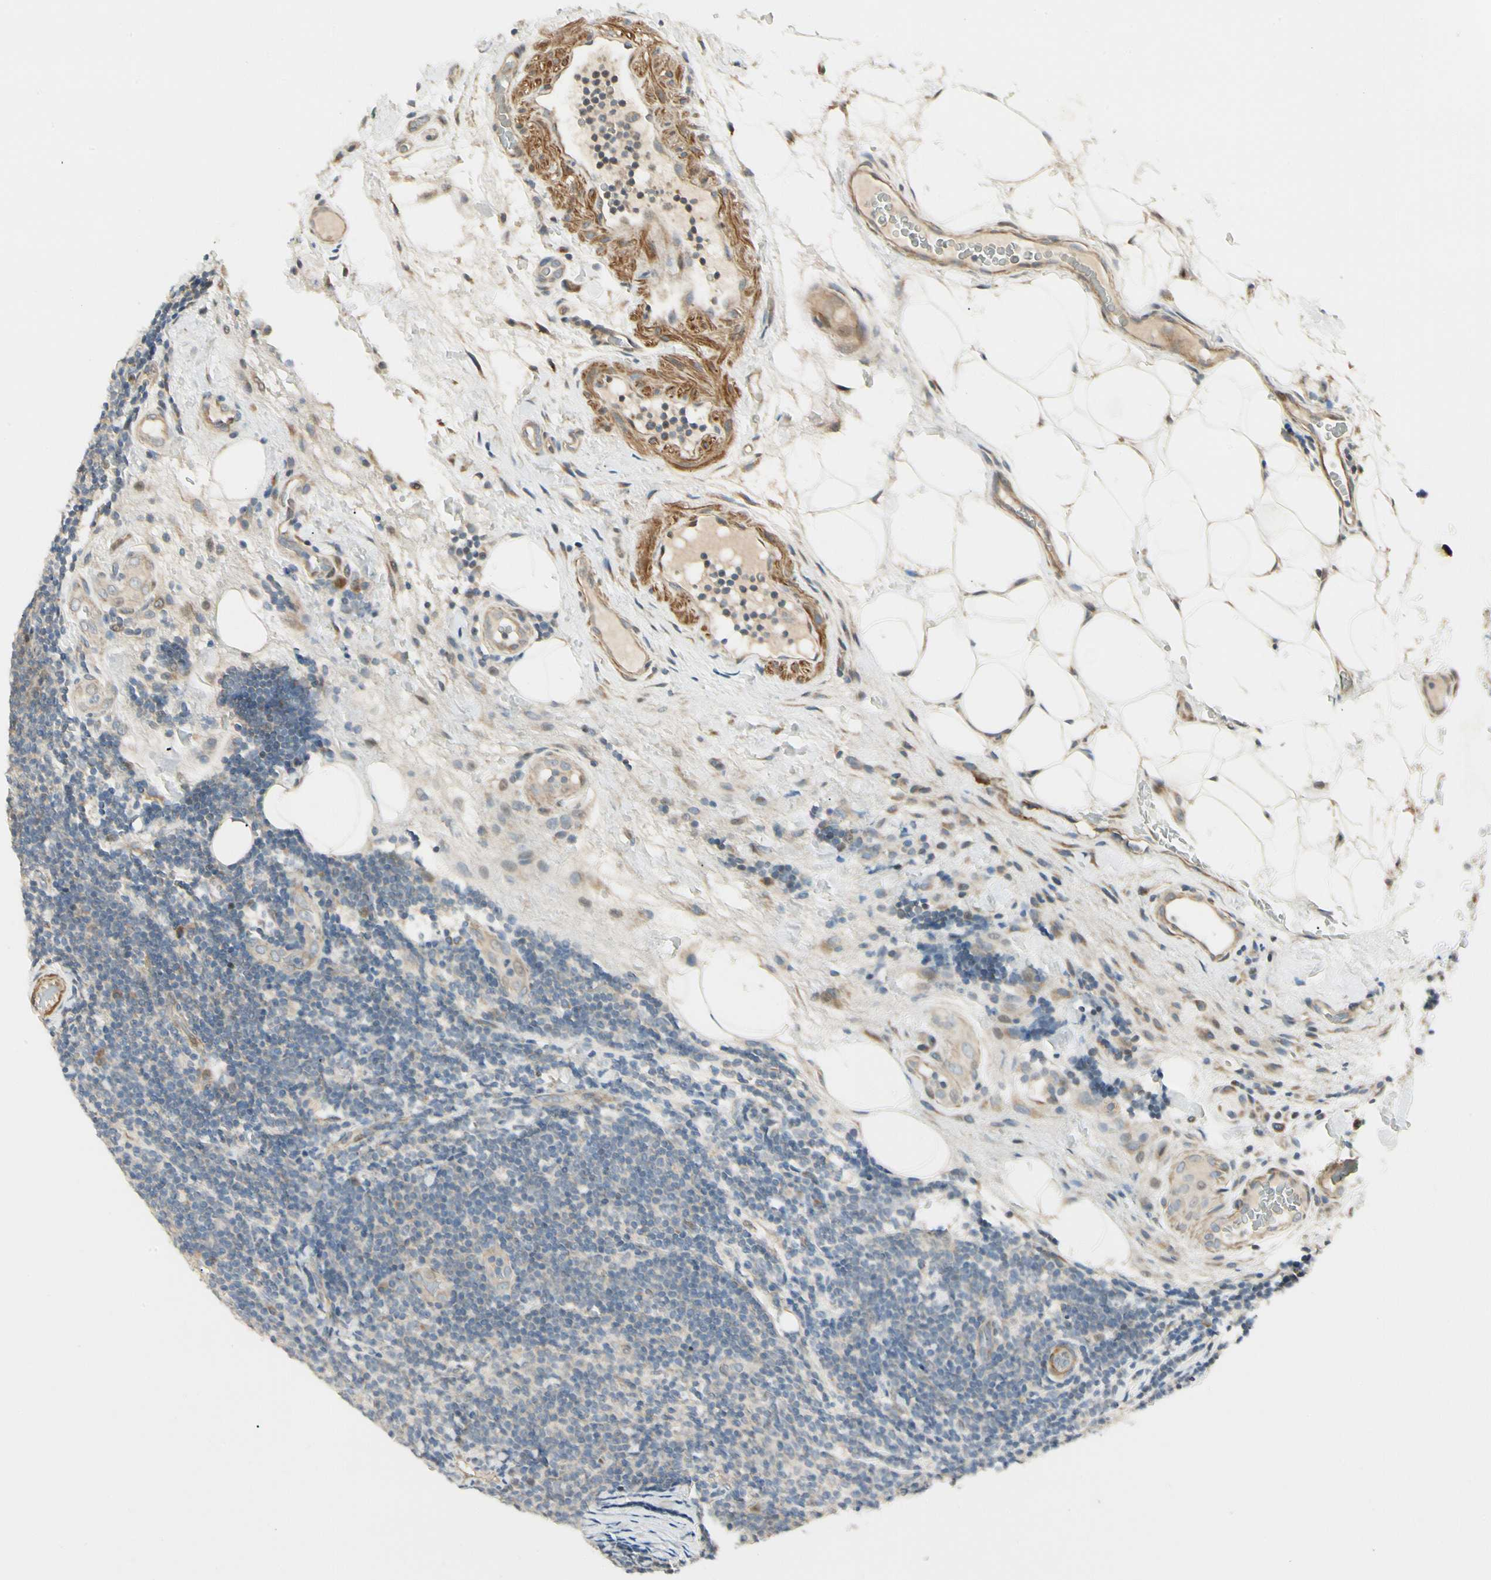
{"staining": {"intensity": "weak", "quantity": "25%-75%", "location": "cytoplasmic/membranous"}, "tissue": "lymphoma", "cell_type": "Tumor cells", "image_type": "cancer", "snomed": [{"axis": "morphology", "description": "Malignant lymphoma, non-Hodgkin's type, Low grade"}, {"axis": "topography", "description": "Lymph node"}], "caption": "The image exhibits immunohistochemical staining of malignant lymphoma, non-Hodgkin's type (low-grade). There is weak cytoplasmic/membranous expression is seen in about 25%-75% of tumor cells.", "gene": "P4HA3", "patient": {"sex": "male", "age": 83}}